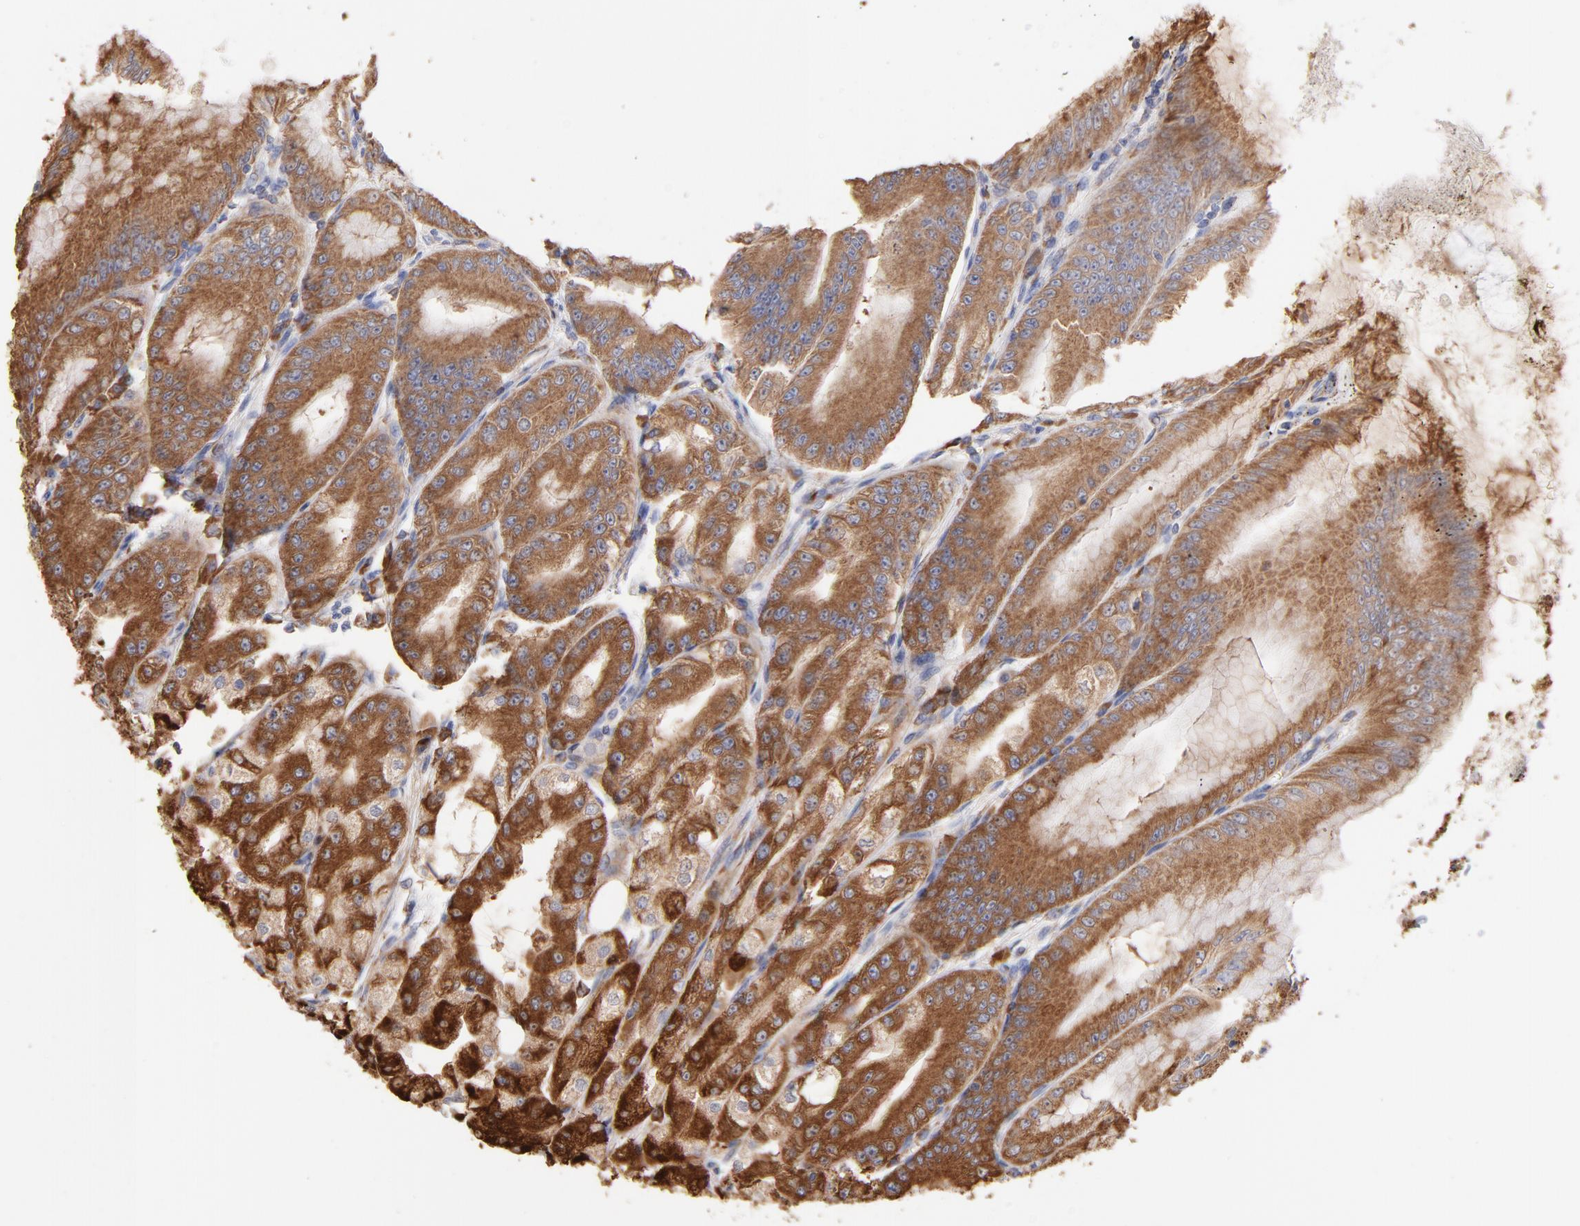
{"staining": {"intensity": "strong", "quantity": "25%-75%", "location": "cytoplasmic/membranous"}, "tissue": "stomach", "cell_type": "Glandular cells", "image_type": "normal", "snomed": [{"axis": "morphology", "description": "Normal tissue, NOS"}, {"axis": "topography", "description": "Stomach, lower"}], "caption": "The immunohistochemical stain highlights strong cytoplasmic/membranous expression in glandular cells of normal stomach. The protein of interest is stained brown, and the nuclei are stained in blue (DAB IHC with brightfield microscopy, high magnification).", "gene": "RPL9", "patient": {"sex": "male", "age": 71}}